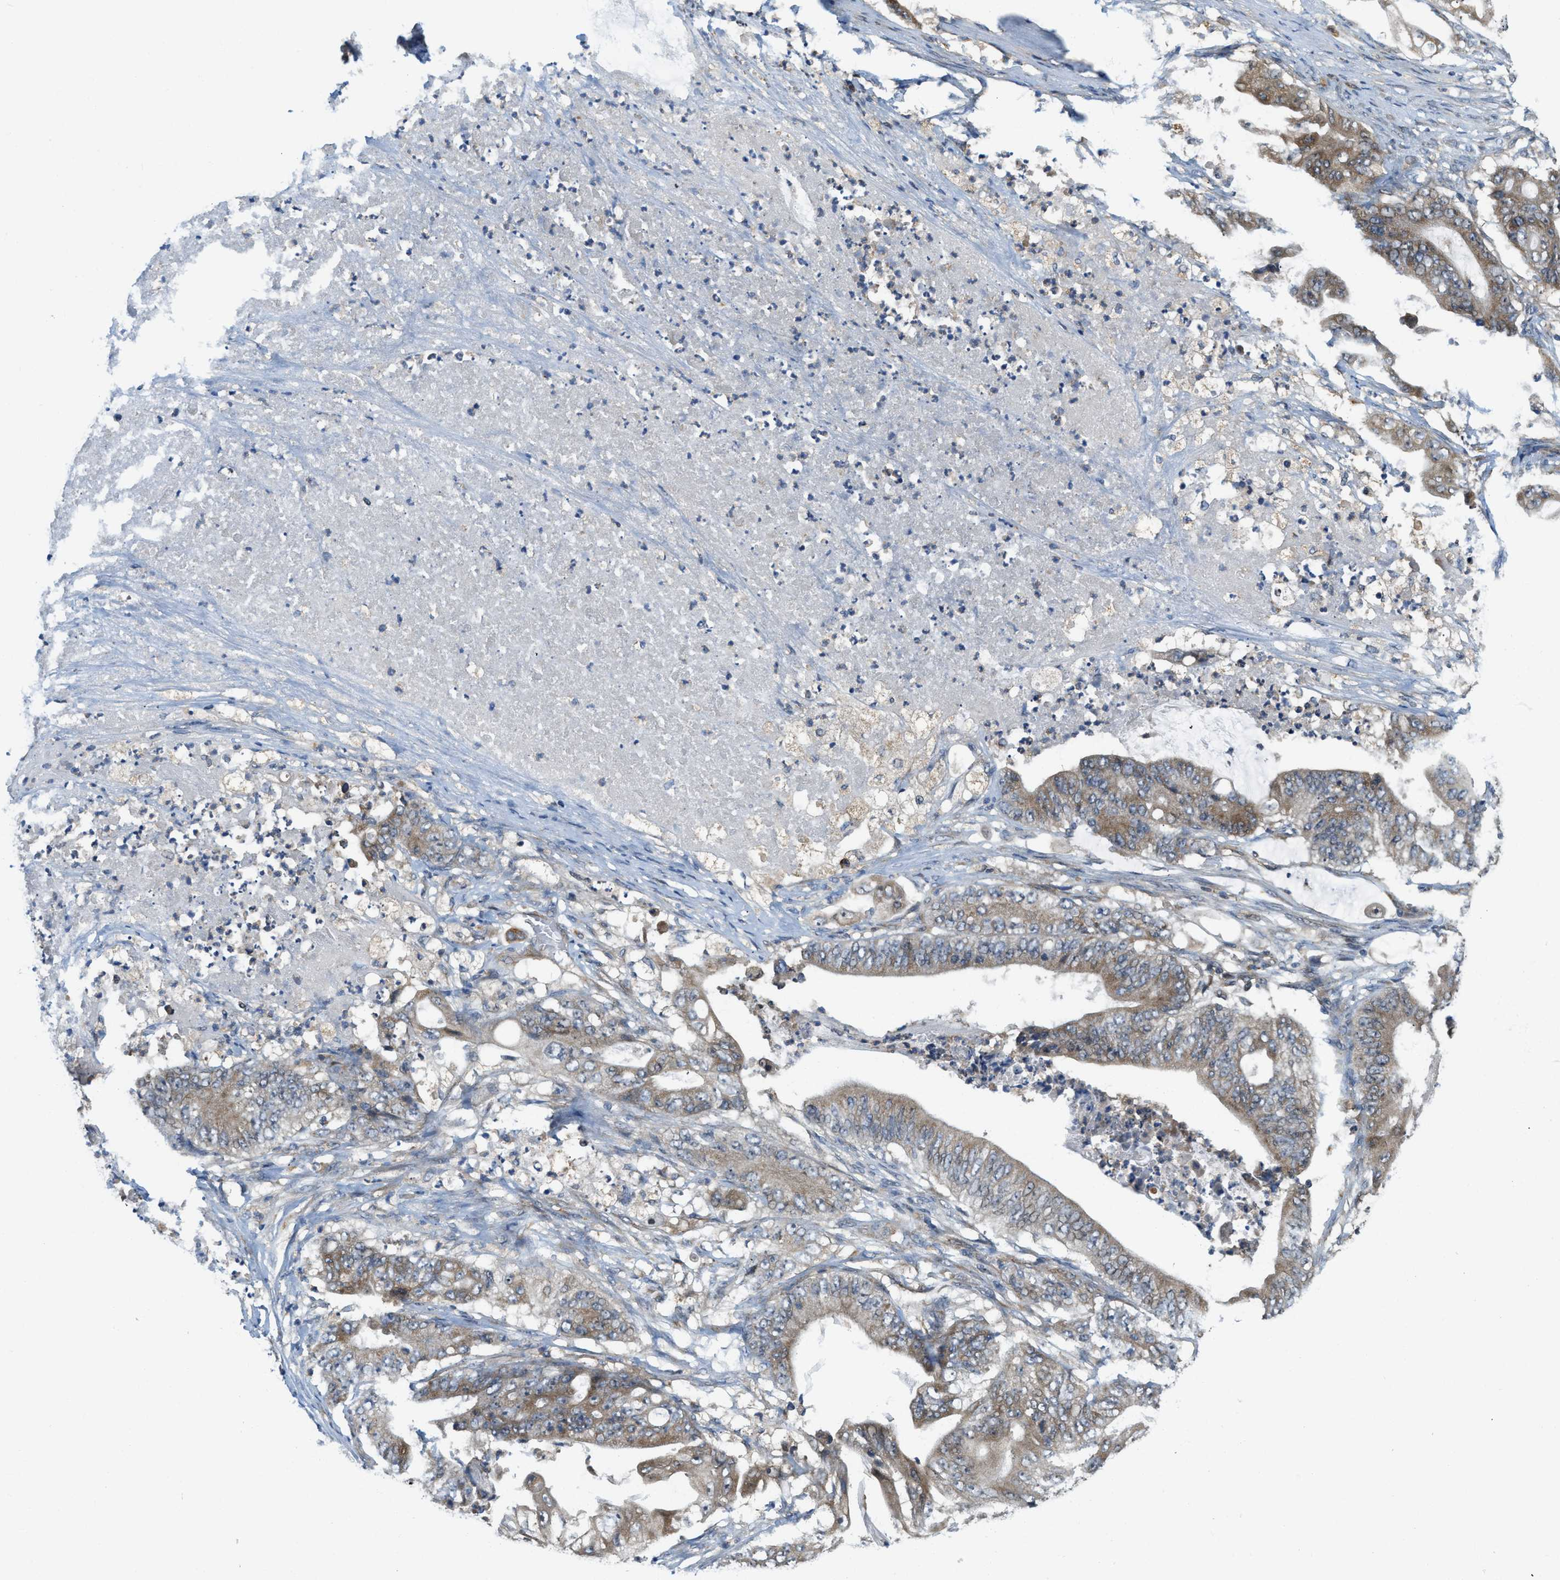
{"staining": {"intensity": "moderate", "quantity": ">75%", "location": "cytoplasmic/membranous"}, "tissue": "stomach cancer", "cell_type": "Tumor cells", "image_type": "cancer", "snomed": [{"axis": "morphology", "description": "Adenocarcinoma, NOS"}, {"axis": "topography", "description": "Stomach"}], "caption": "Immunohistochemical staining of stomach cancer demonstrates moderate cytoplasmic/membranous protein positivity in about >75% of tumor cells.", "gene": "STARD3NL", "patient": {"sex": "female", "age": 73}}